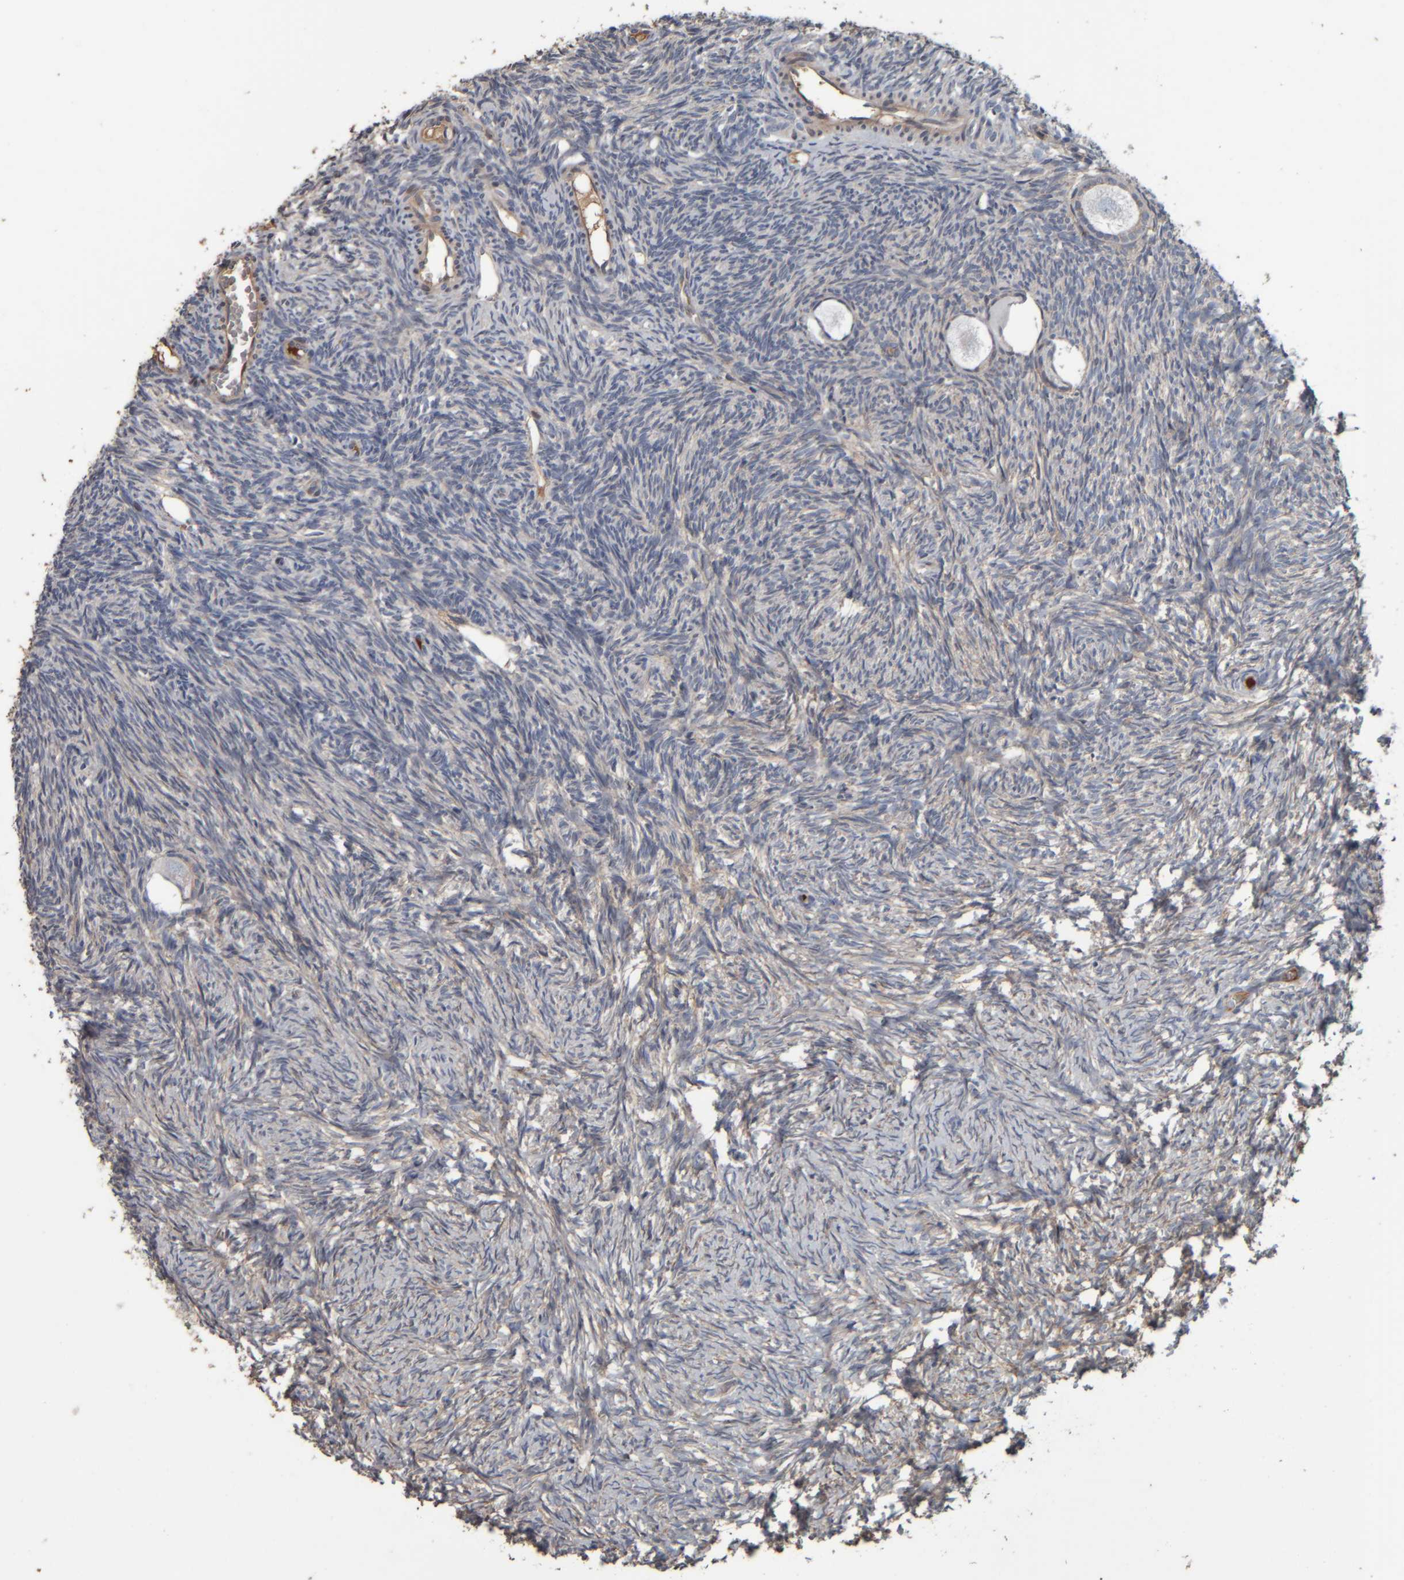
{"staining": {"intensity": "weak", "quantity": "<25%", "location": "cytoplasmic/membranous"}, "tissue": "ovary", "cell_type": "Follicle cells", "image_type": "normal", "snomed": [{"axis": "morphology", "description": "Normal tissue, NOS"}, {"axis": "topography", "description": "Ovary"}], "caption": "High magnification brightfield microscopy of unremarkable ovary stained with DAB (brown) and counterstained with hematoxylin (blue): follicle cells show no significant staining.", "gene": "CAVIN4", "patient": {"sex": "female", "age": 34}}